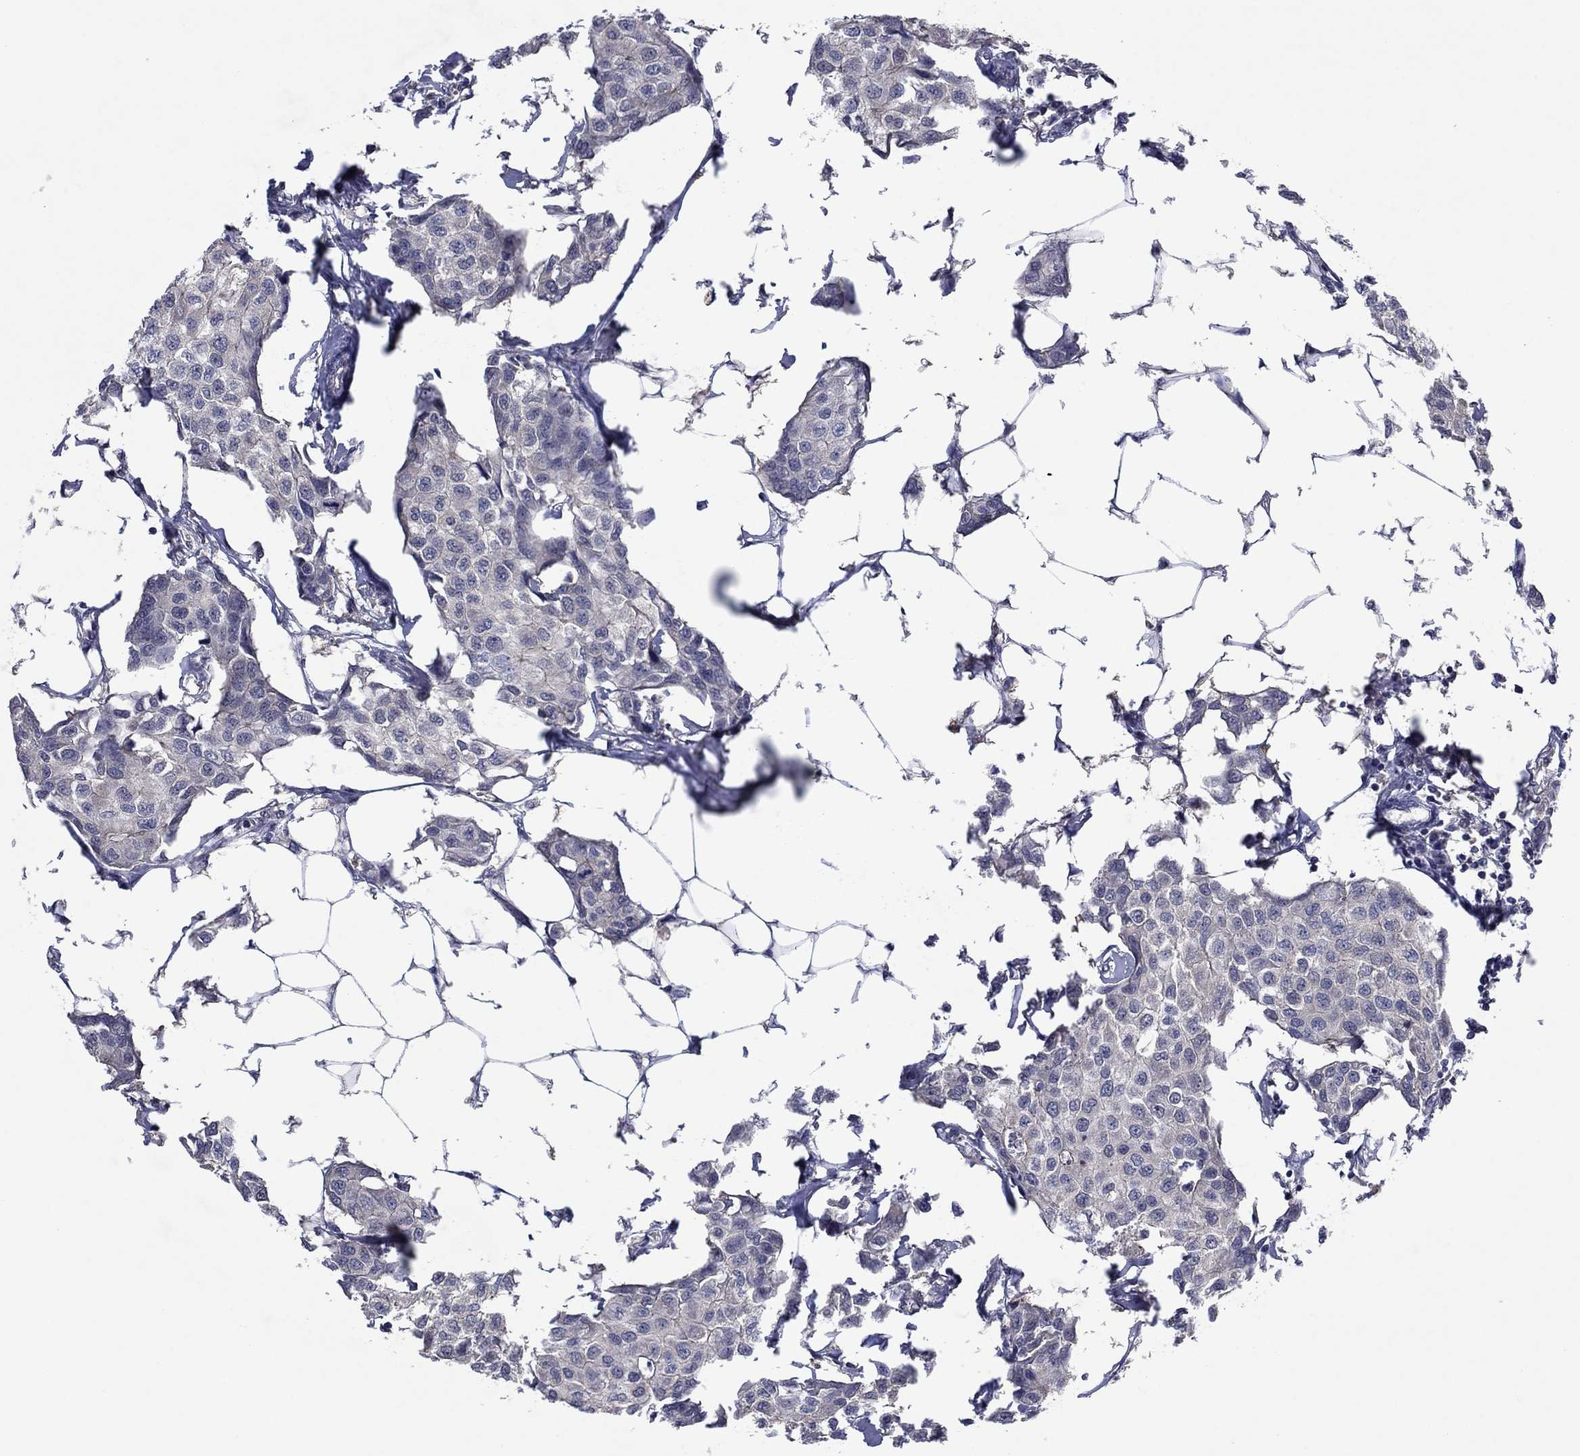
{"staining": {"intensity": "negative", "quantity": "none", "location": "none"}, "tissue": "breast cancer", "cell_type": "Tumor cells", "image_type": "cancer", "snomed": [{"axis": "morphology", "description": "Duct carcinoma"}, {"axis": "topography", "description": "Breast"}], "caption": "Immunohistochemistry of human breast intraductal carcinoma displays no staining in tumor cells. (DAB (3,3'-diaminobenzidine) immunohistochemistry (IHC) with hematoxylin counter stain).", "gene": "MSRB1", "patient": {"sex": "female", "age": 80}}